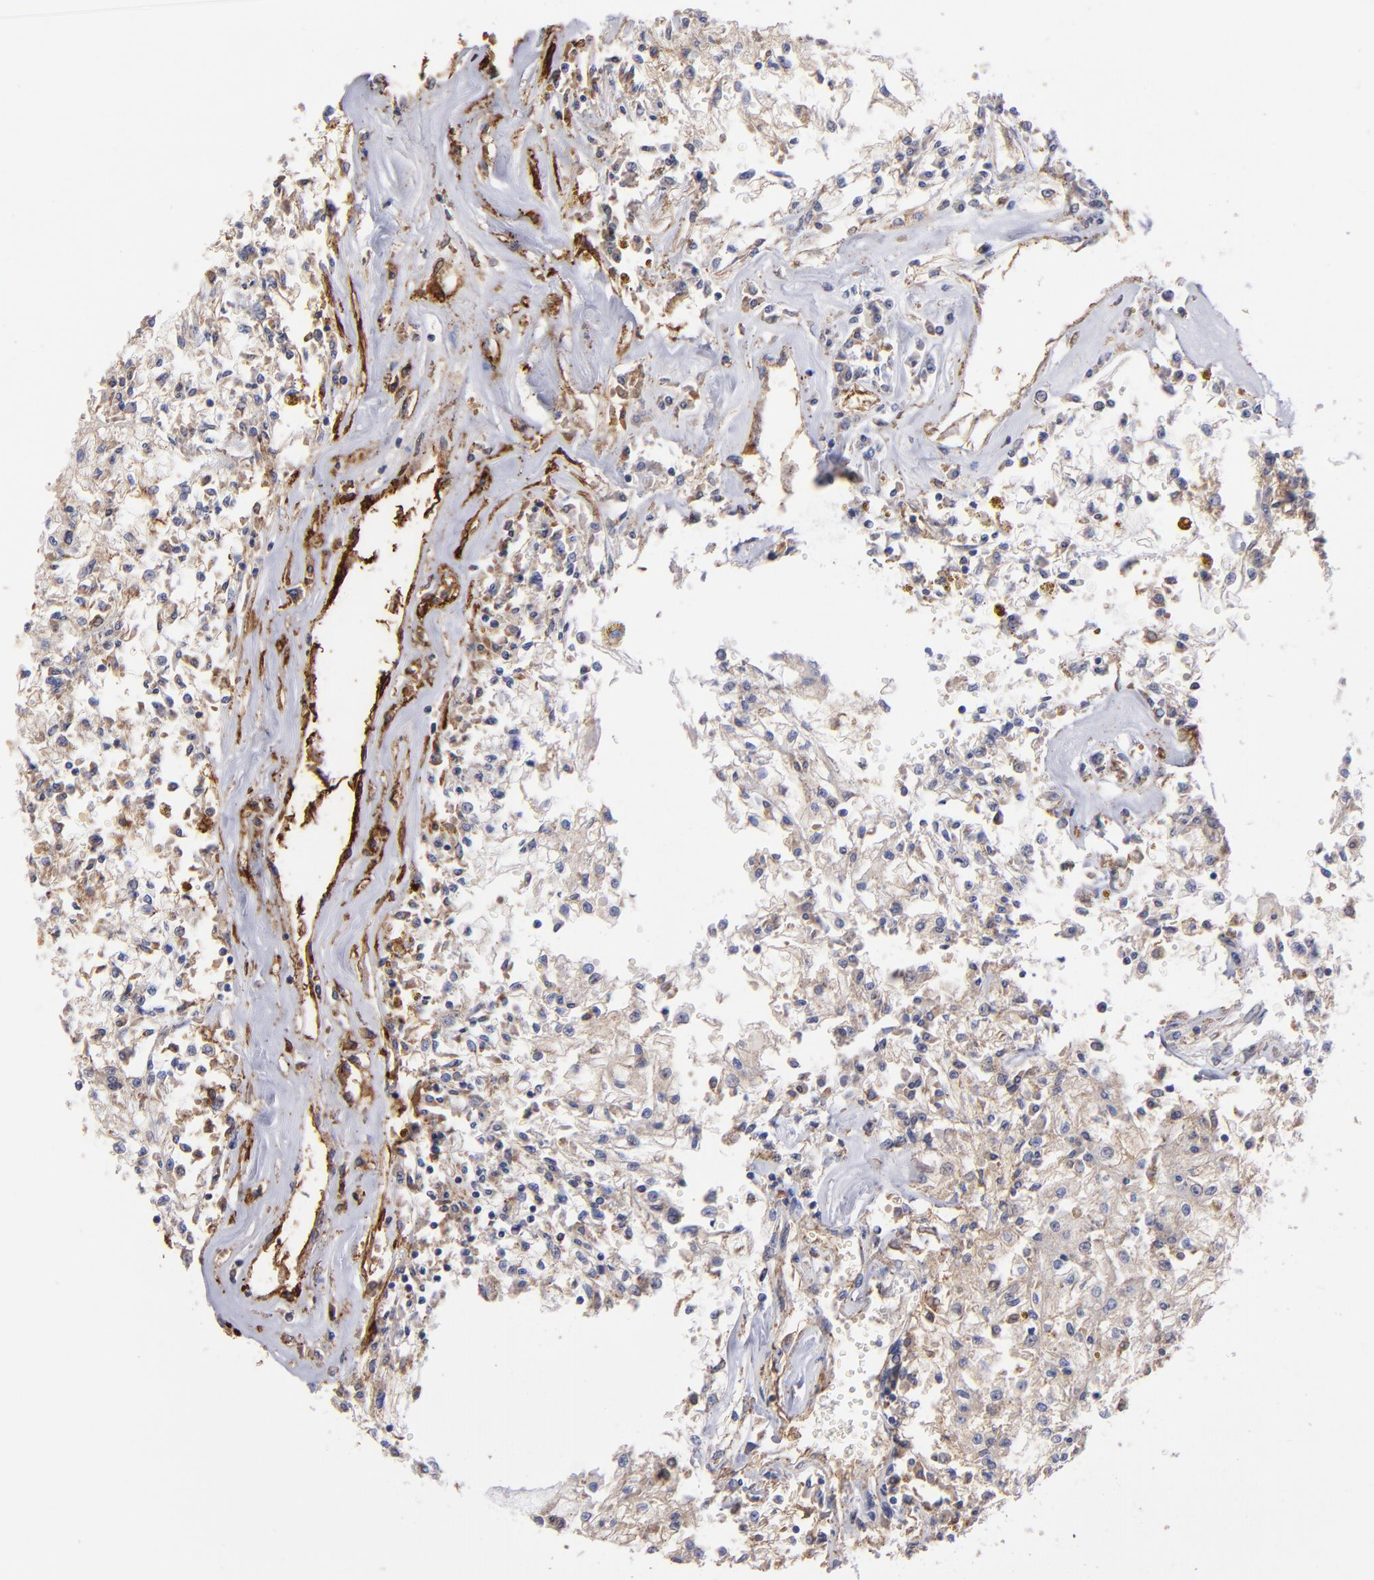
{"staining": {"intensity": "weak", "quantity": "25%-75%", "location": "cytoplasmic/membranous"}, "tissue": "renal cancer", "cell_type": "Tumor cells", "image_type": "cancer", "snomed": [{"axis": "morphology", "description": "Adenocarcinoma, NOS"}, {"axis": "topography", "description": "Kidney"}], "caption": "There is low levels of weak cytoplasmic/membranous staining in tumor cells of renal cancer, as demonstrated by immunohistochemical staining (brown color).", "gene": "MFGE8", "patient": {"sex": "male", "age": 78}}